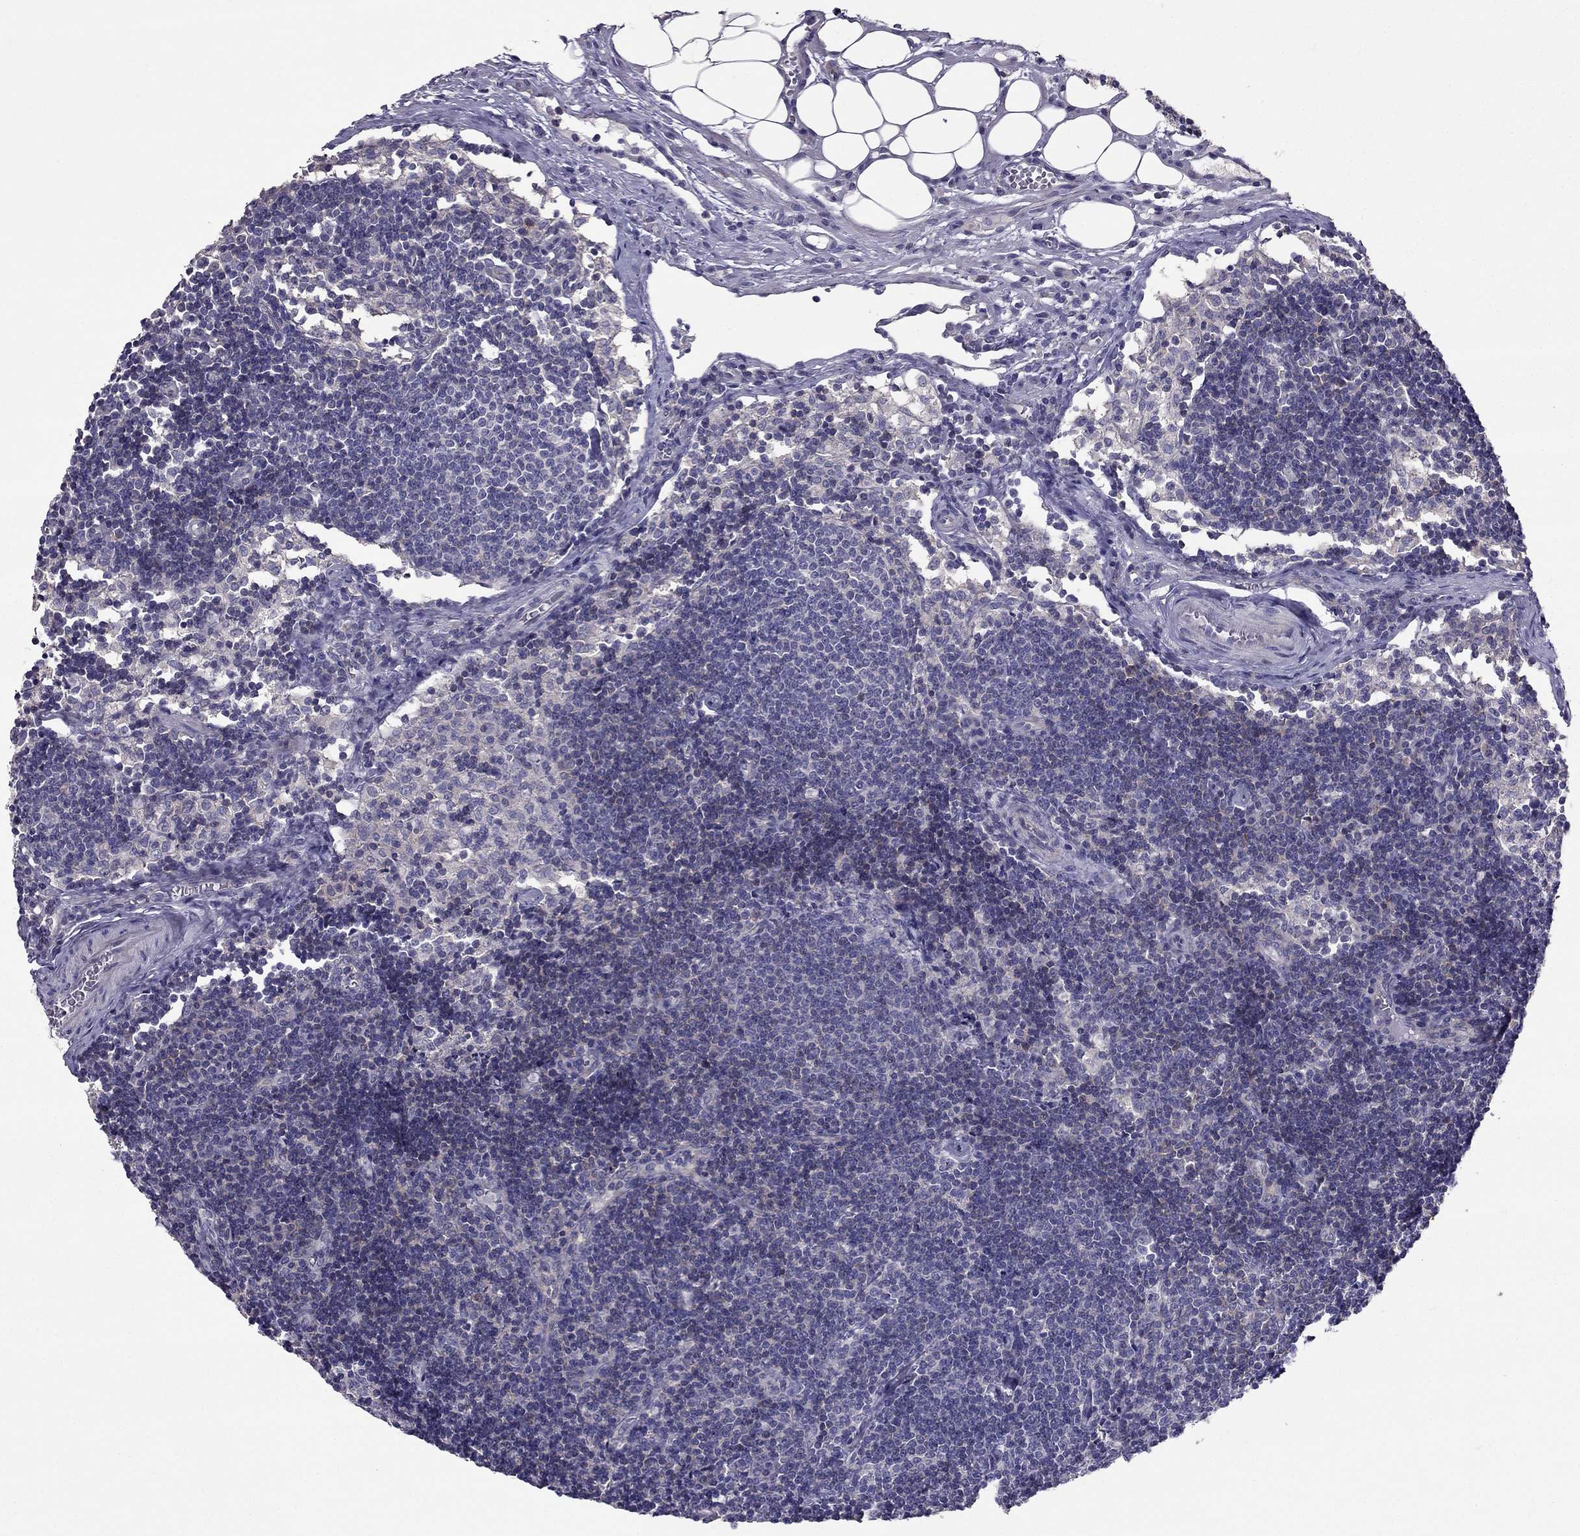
{"staining": {"intensity": "negative", "quantity": "none", "location": "none"}, "tissue": "lymph node", "cell_type": "Germinal center cells", "image_type": "normal", "snomed": [{"axis": "morphology", "description": "Normal tissue, NOS"}, {"axis": "topography", "description": "Lymph node"}], "caption": "DAB (3,3'-diaminobenzidine) immunohistochemical staining of normal human lymph node displays no significant staining in germinal center cells. (DAB (3,3'-diaminobenzidine) immunohistochemistry with hematoxylin counter stain).", "gene": "AS3MT", "patient": {"sex": "female", "age": 34}}